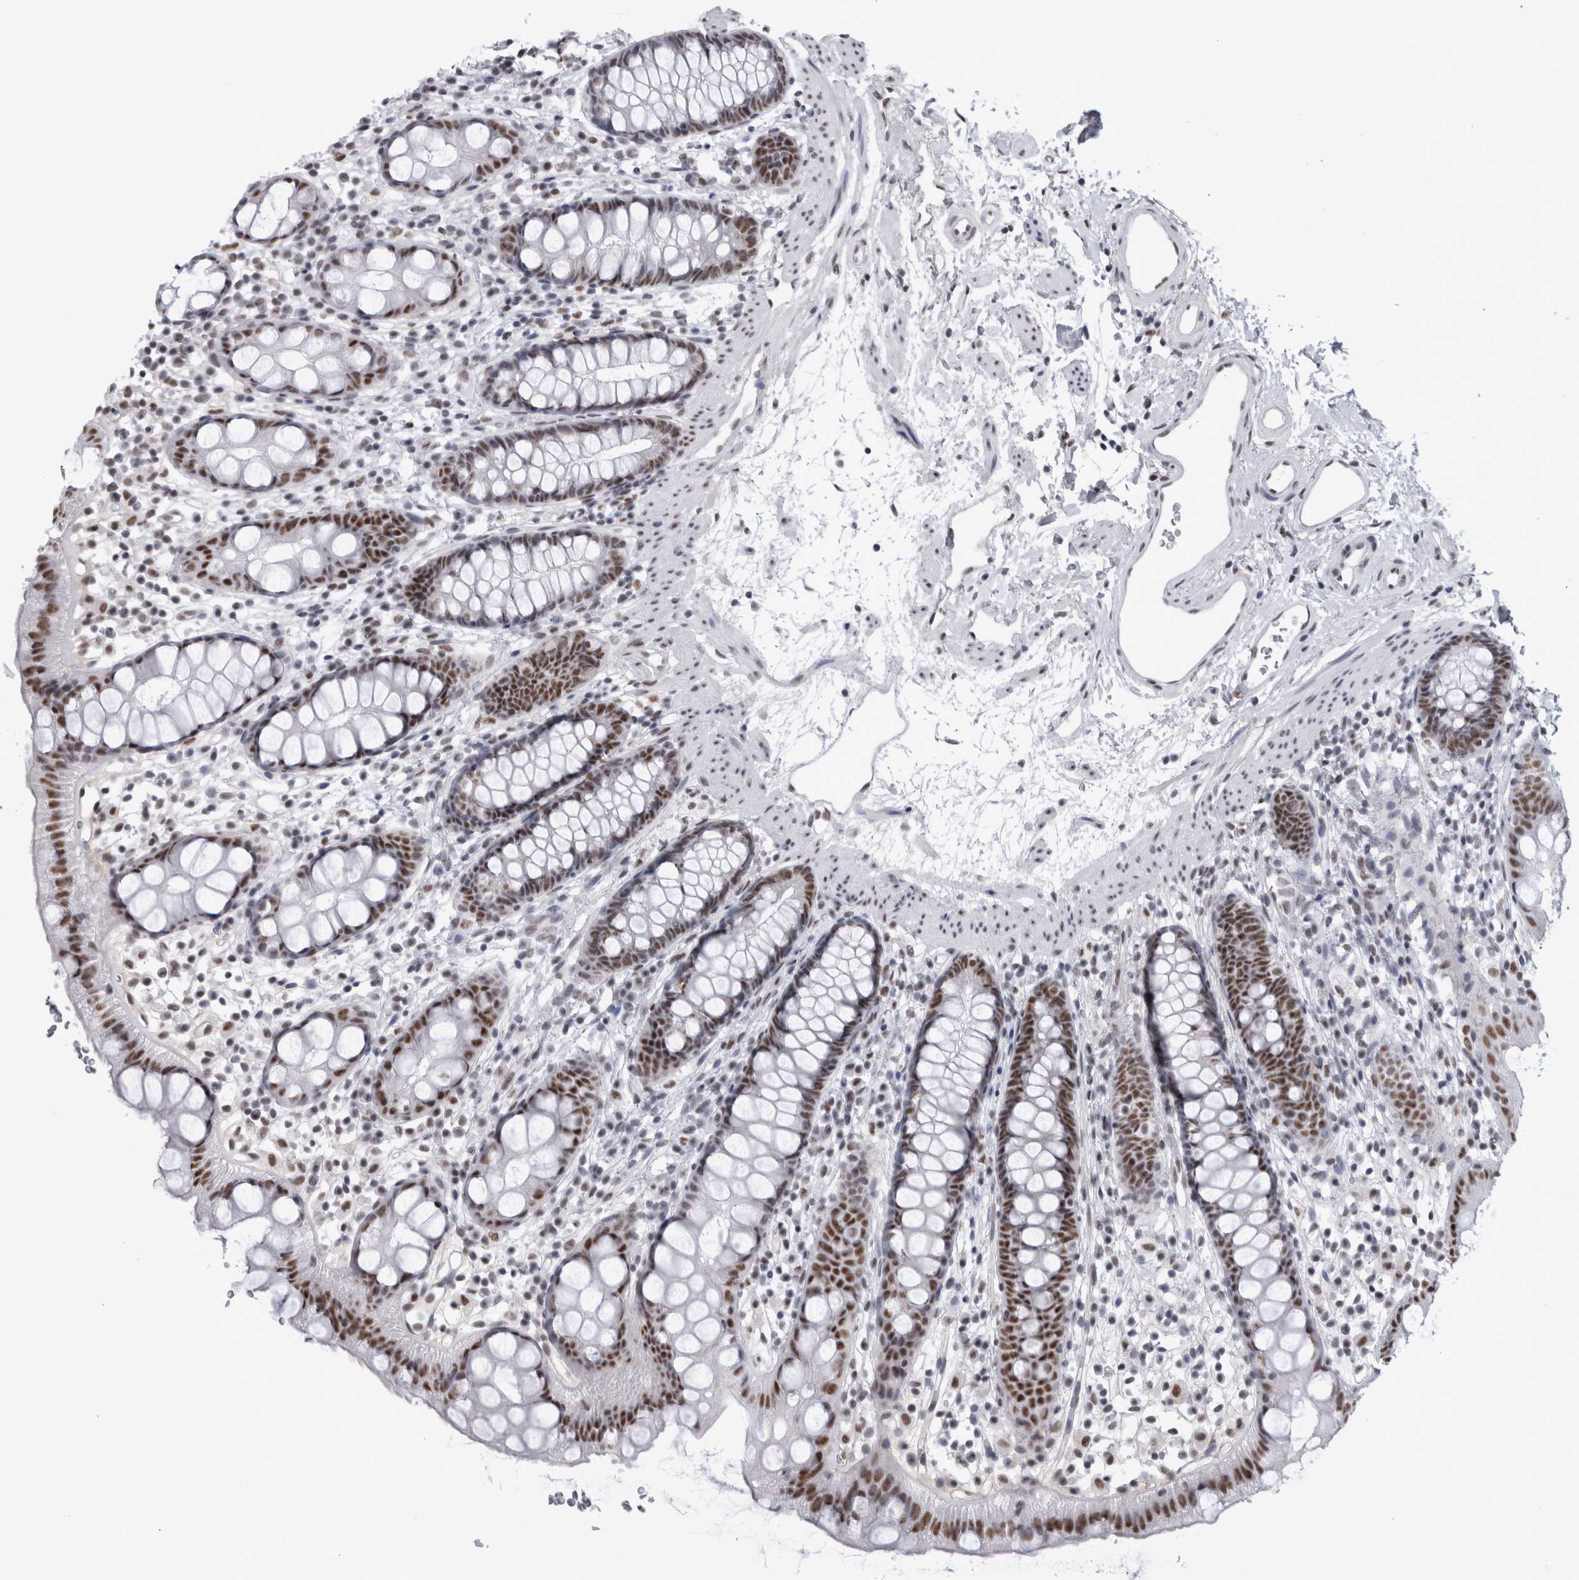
{"staining": {"intensity": "moderate", "quantity": ">75%", "location": "nuclear"}, "tissue": "rectum", "cell_type": "Glandular cells", "image_type": "normal", "snomed": [{"axis": "morphology", "description": "Normal tissue, NOS"}, {"axis": "topography", "description": "Rectum"}], "caption": "This histopathology image demonstrates IHC staining of normal human rectum, with medium moderate nuclear positivity in approximately >75% of glandular cells.", "gene": "API5", "patient": {"sex": "female", "age": 65}}